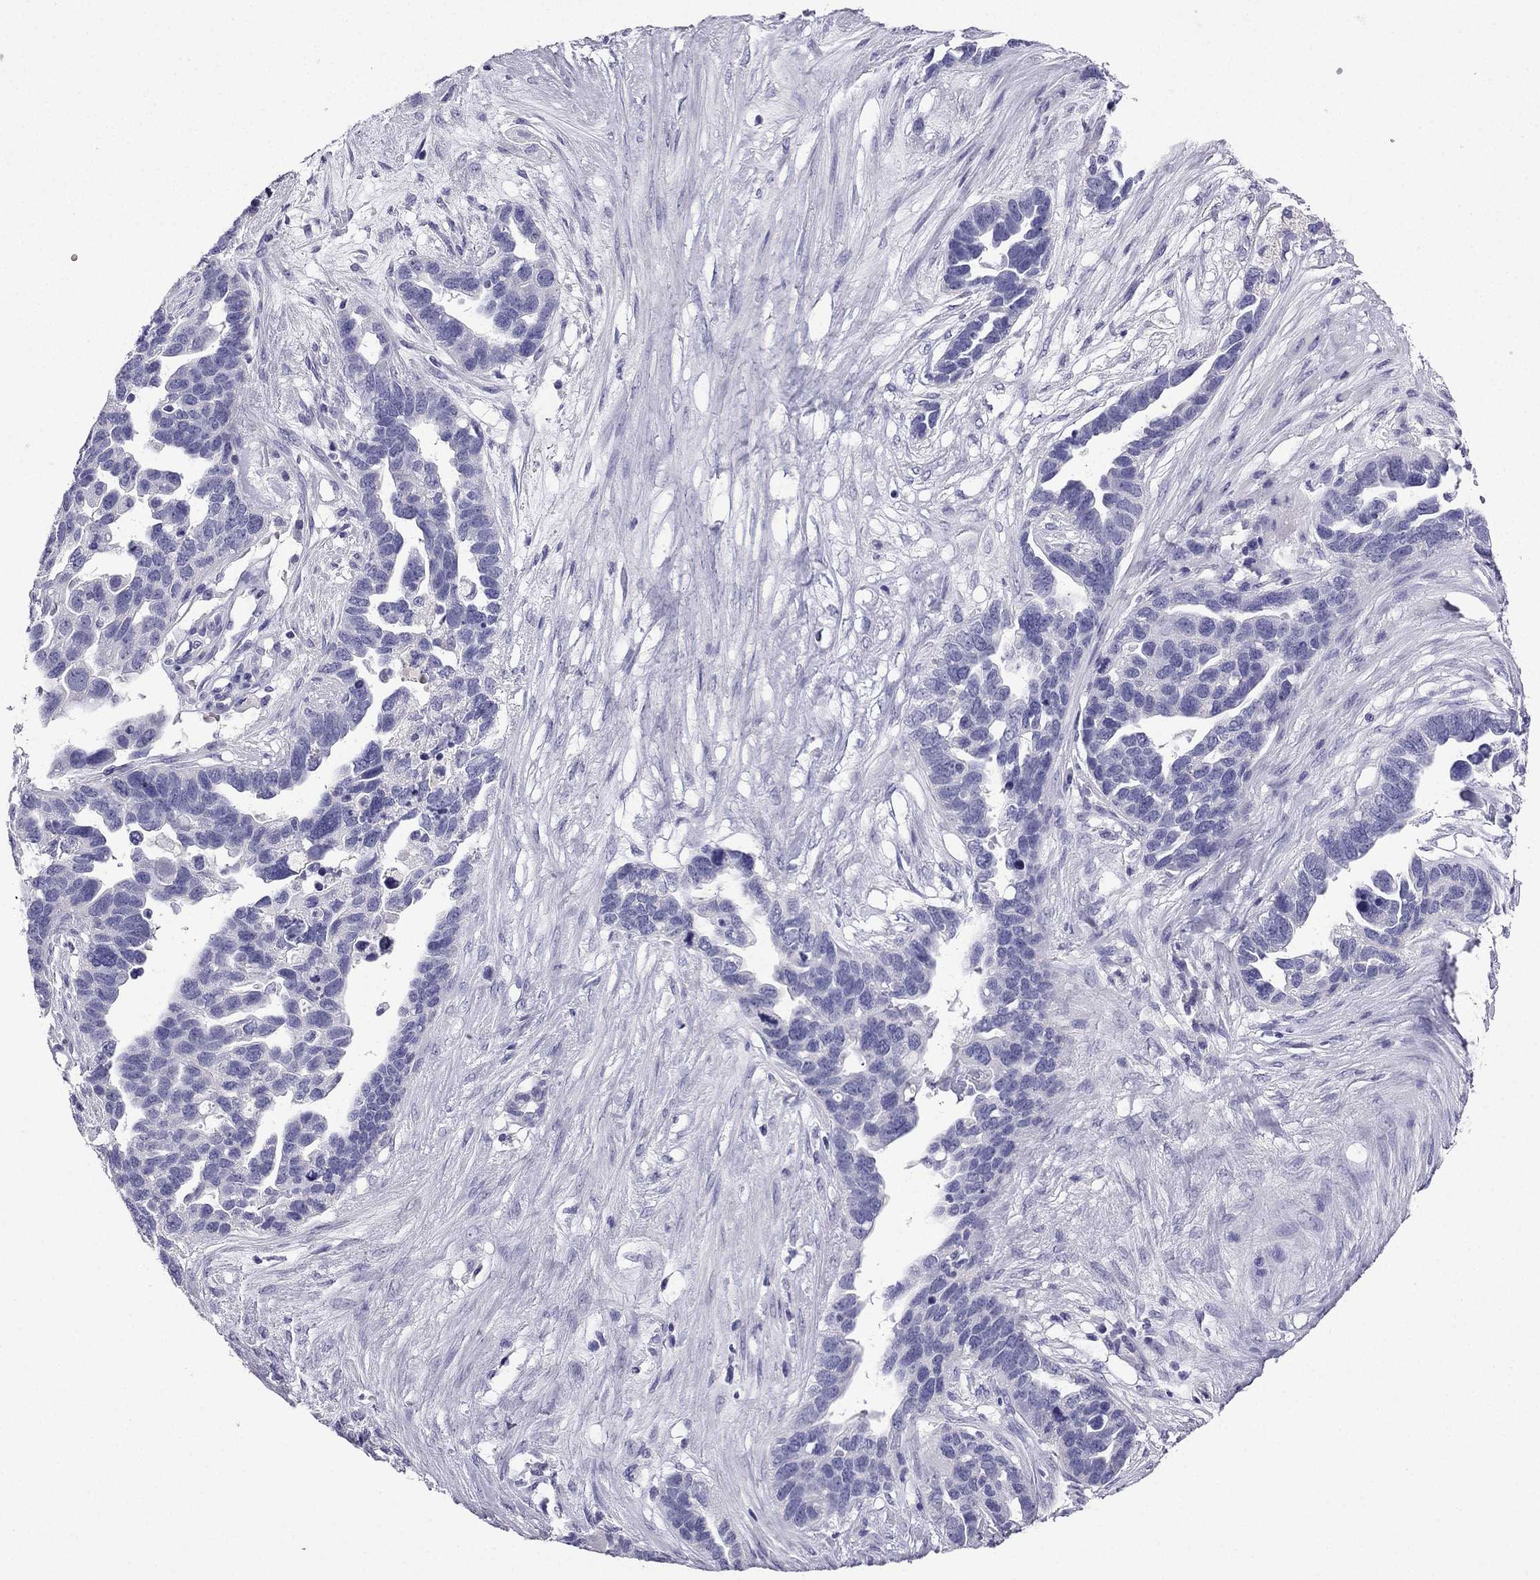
{"staining": {"intensity": "negative", "quantity": "none", "location": "none"}, "tissue": "ovarian cancer", "cell_type": "Tumor cells", "image_type": "cancer", "snomed": [{"axis": "morphology", "description": "Cystadenocarcinoma, serous, NOS"}, {"axis": "topography", "description": "Ovary"}], "caption": "Human serous cystadenocarcinoma (ovarian) stained for a protein using immunohistochemistry exhibits no expression in tumor cells.", "gene": "NPTX1", "patient": {"sex": "female", "age": 54}}